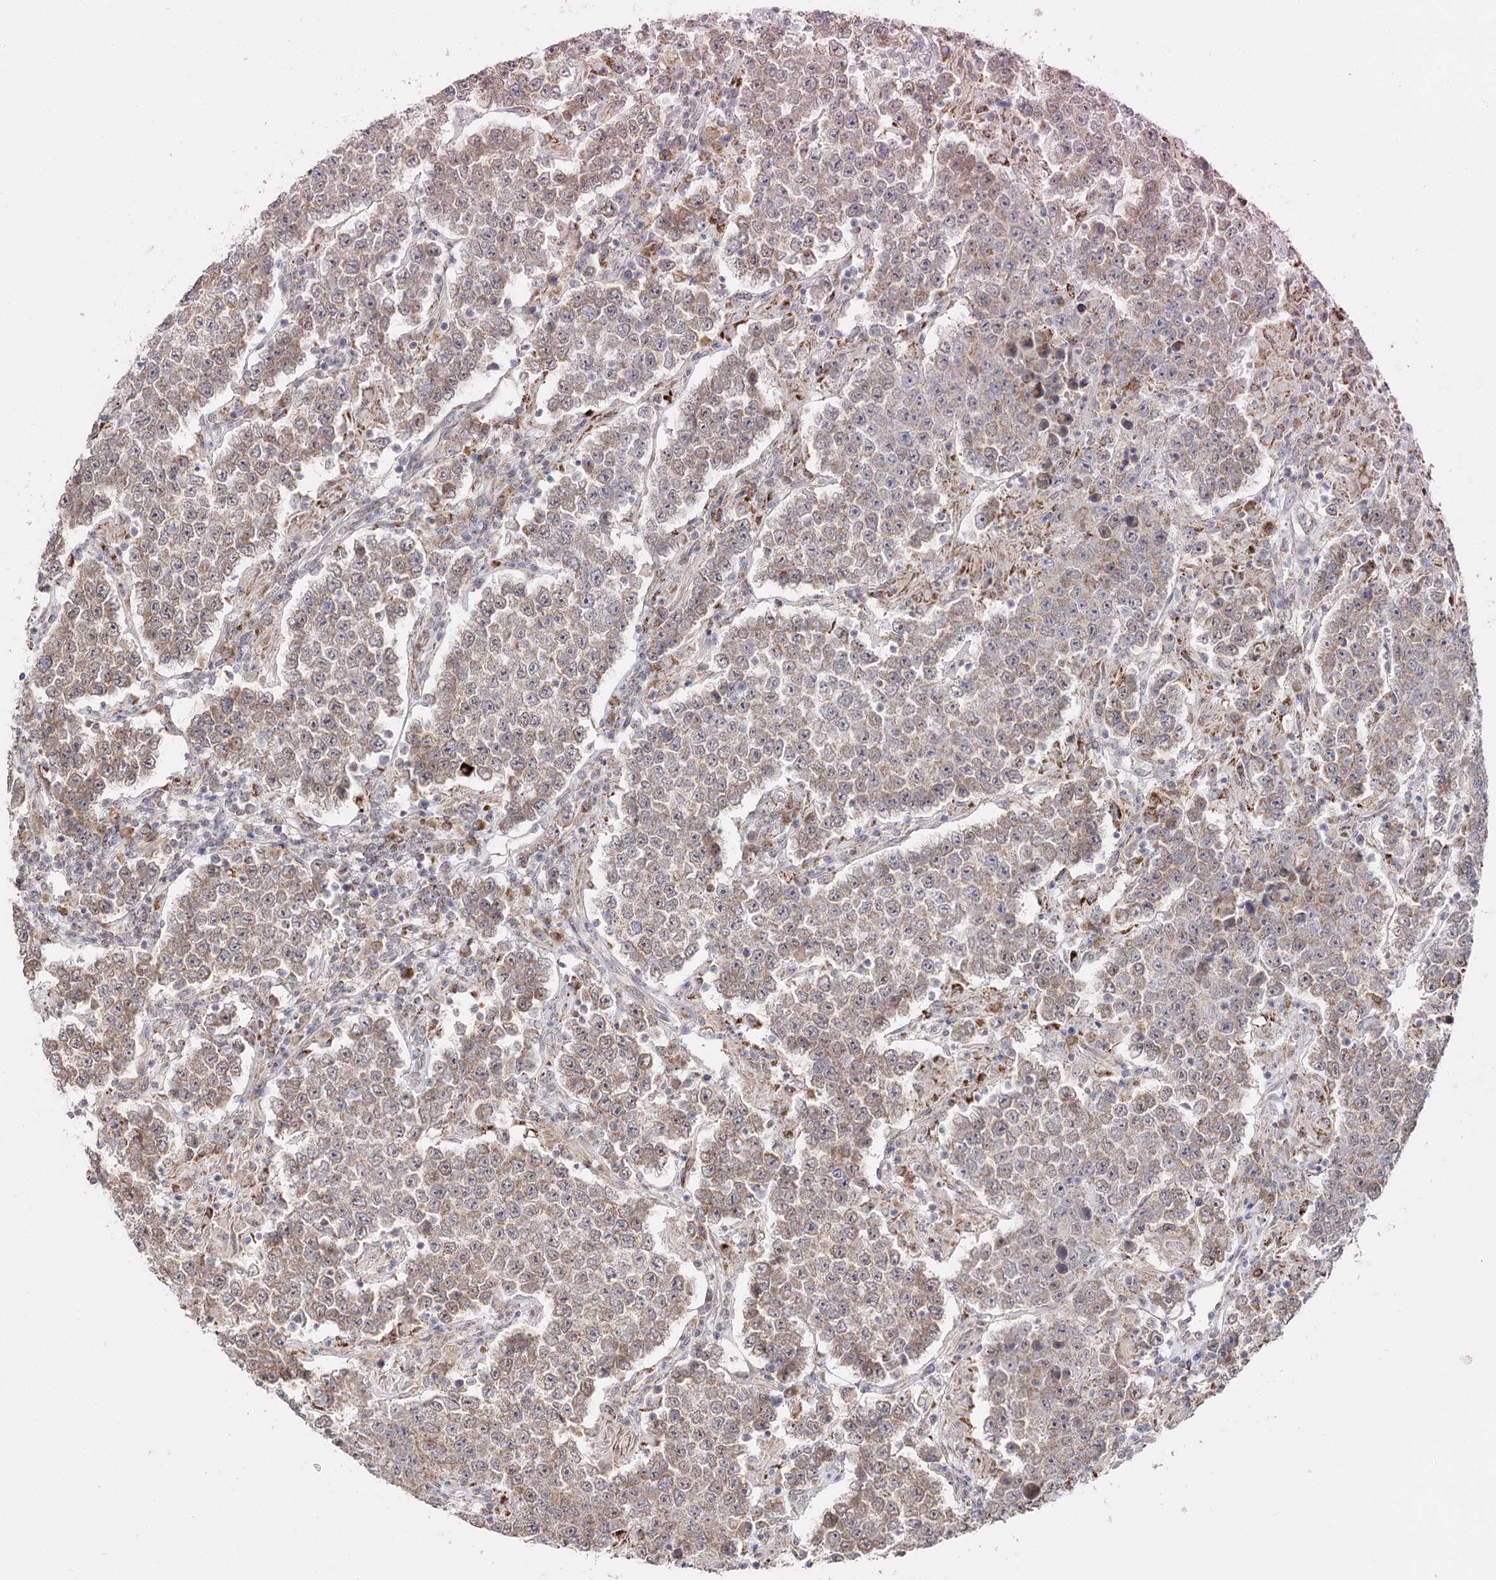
{"staining": {"intensity": "weak", "quantity": "25%-75%", "location": "cytoplasmic/membranous"}, "tissue": "testis cancer", "cell_type": "Tumor cells", "image_type": "cancer", "snomed": [{"axis": "morphology", "description": "Normal tissue, NOS"}, {"axis": "morphology", "description": "Urothelial carcinoma, High grade"}, {"axis": "morphology", "description": "Seminoma, NOS"}, {"axis": "morphology", "description": "Carcinoma, Embryonal, NOS"}, {"axis": "topography", "description": "Urinary bladder"}, {"axis": "topography", "description": "Testis"}], "caption": "Immunohistochemistry (IHC) staining of testis high-grade urothelial carcinoma, which reveals low levels of weak cytoplasmic/membranous expression in approximately 25%-75% of tumor cells indicating weak cytoplasmic/membranous protein staining. The staining was performed using DAB (brown) for protein detection and nuclei were counterstained in hematoxylin (blue).", "gene": "CBR4", "patient": {"sex": "male", "age": 41}}